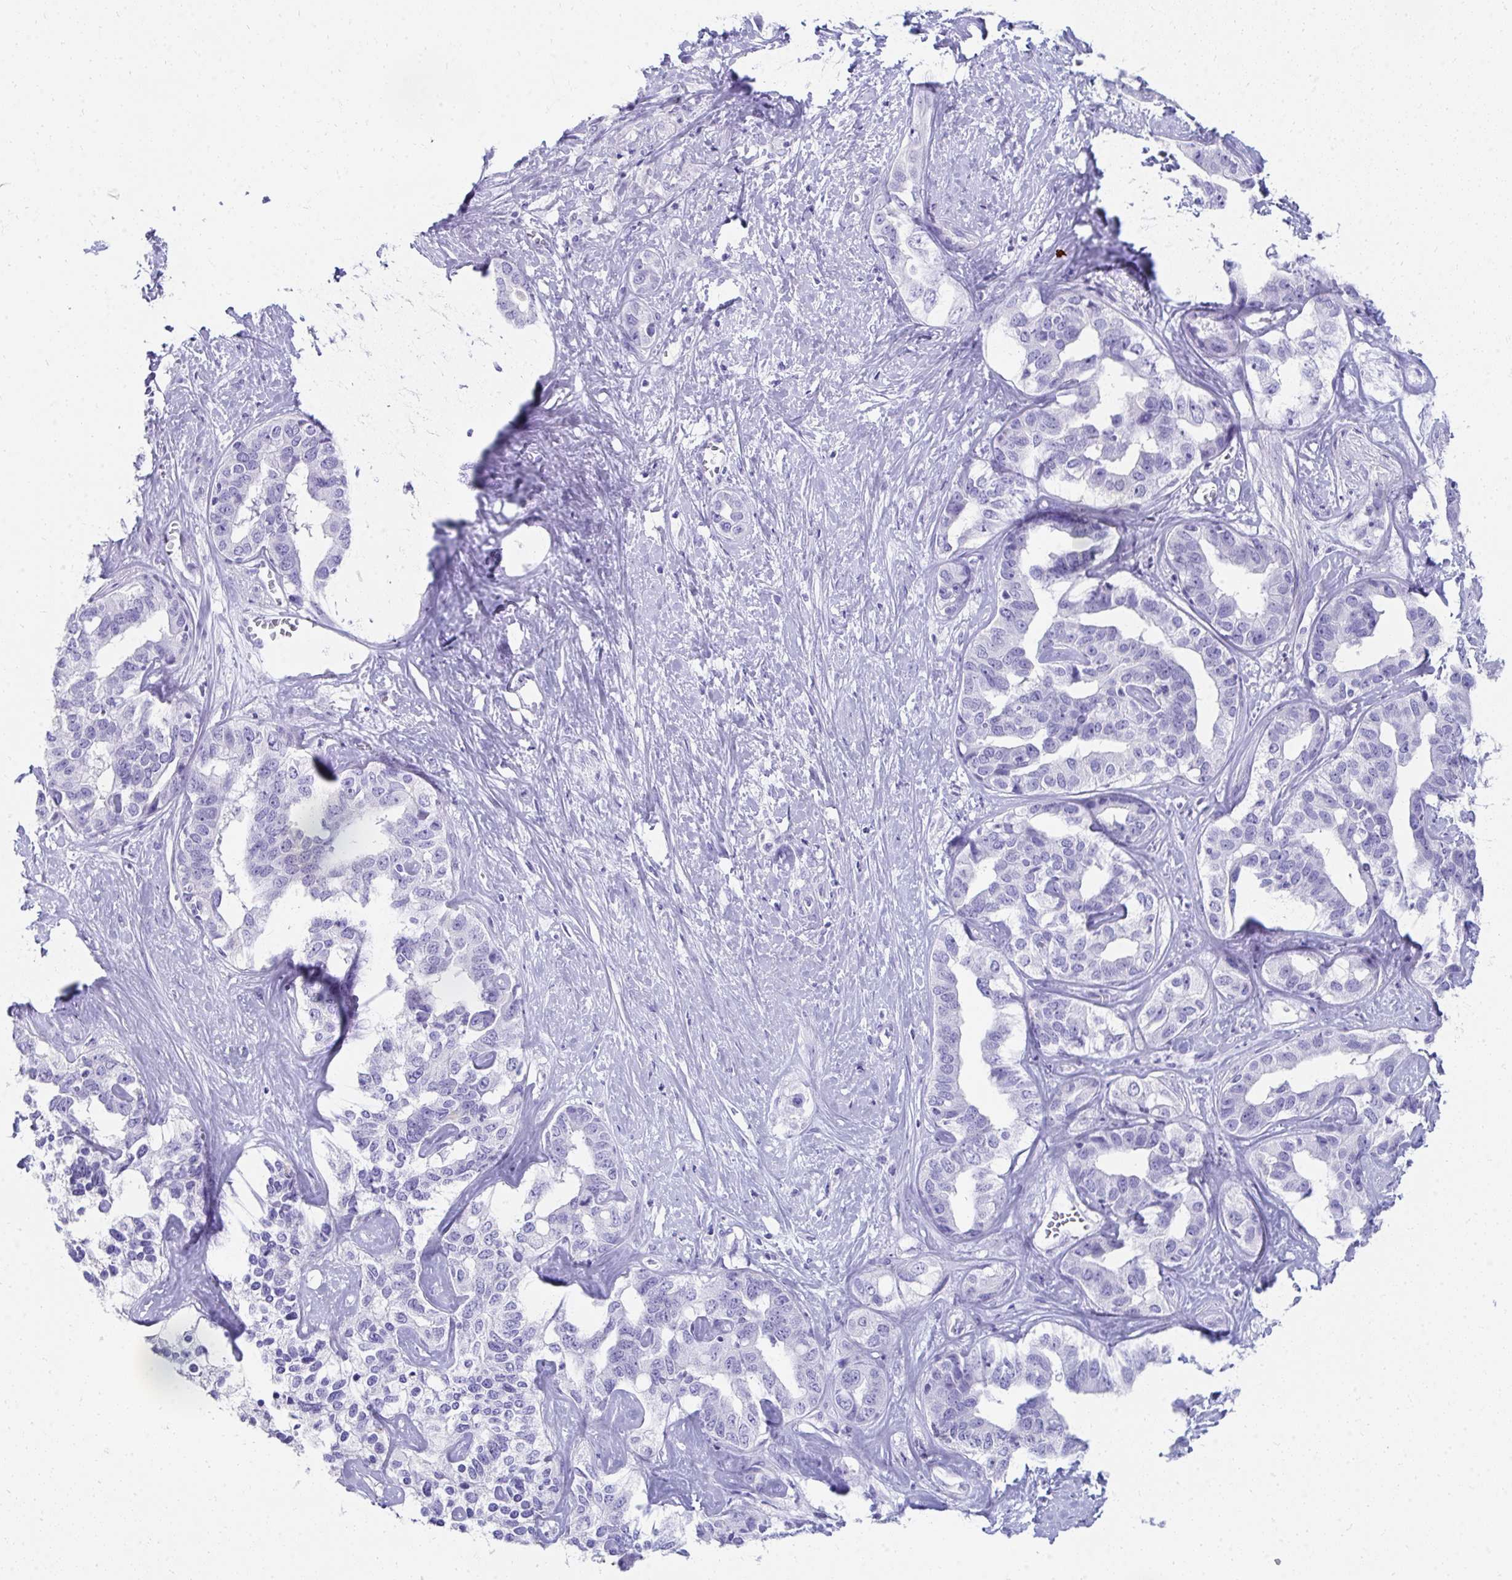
{"staining": {"intensity": "negative", "quantity": "none", "location": "none"}, "tissue": "liver cancer", "cell_type": "Tumor cells", "image_type": "cancer", "snomed": [{"axis": "morphology", "description": "Cholangiocarcinoma"}, {"axis": "topography", "description": "Liver"}], "caption": "Immunohistochemistry (IHC) of human liver cholangiocarcinoma exhibits no expression in tumor cells.", "gene": "SEC14L3", "patient": {"sex": "male", "age": 59}}